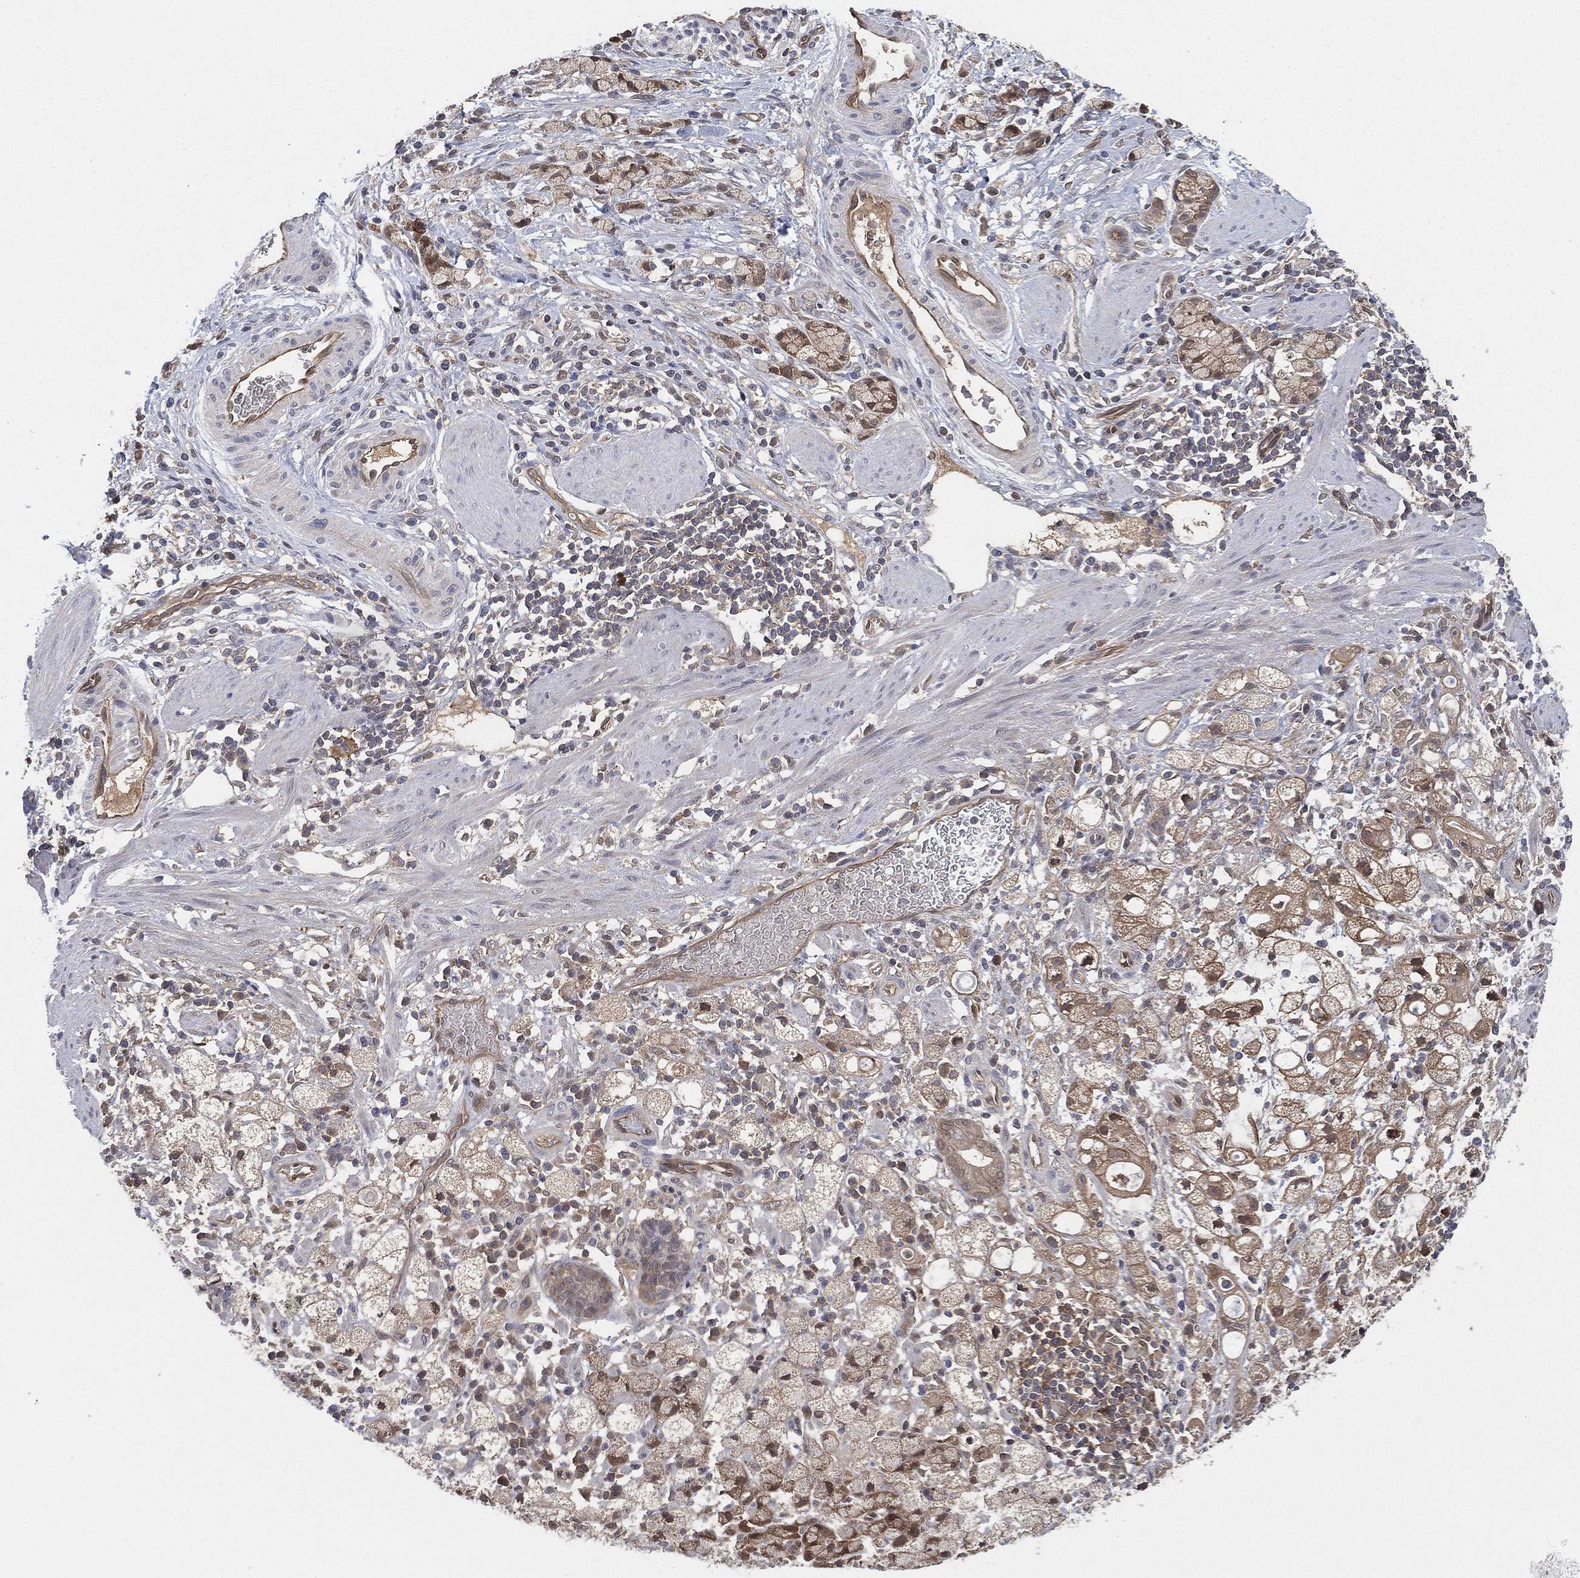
{"staining": {"intensity": "moderate", "quantity": "25%-75%", "location": "cytoplasmic/membranous"}, "tissue": "stomach cancer", "cell_type": "Tumor cells", "image_type": "cancer", "snomed": [{"axis": "morphology", "description": "Adenocarcinoma, NOS"}, {"axis": "topography", "description": "Stomach"}], "caption": "Immunohistochemistry (IHC) image of neoplastic tissue: human stomach cancer stained using IHC exhibits medium levels of moderate protein expression localized specifically in the cytoplasmic/membranous of tumor cells, appearing as a cytoplasmic/membranous brown color.", "gene": "PSMG4", "patient": {"sex": "male", "age": 58}}